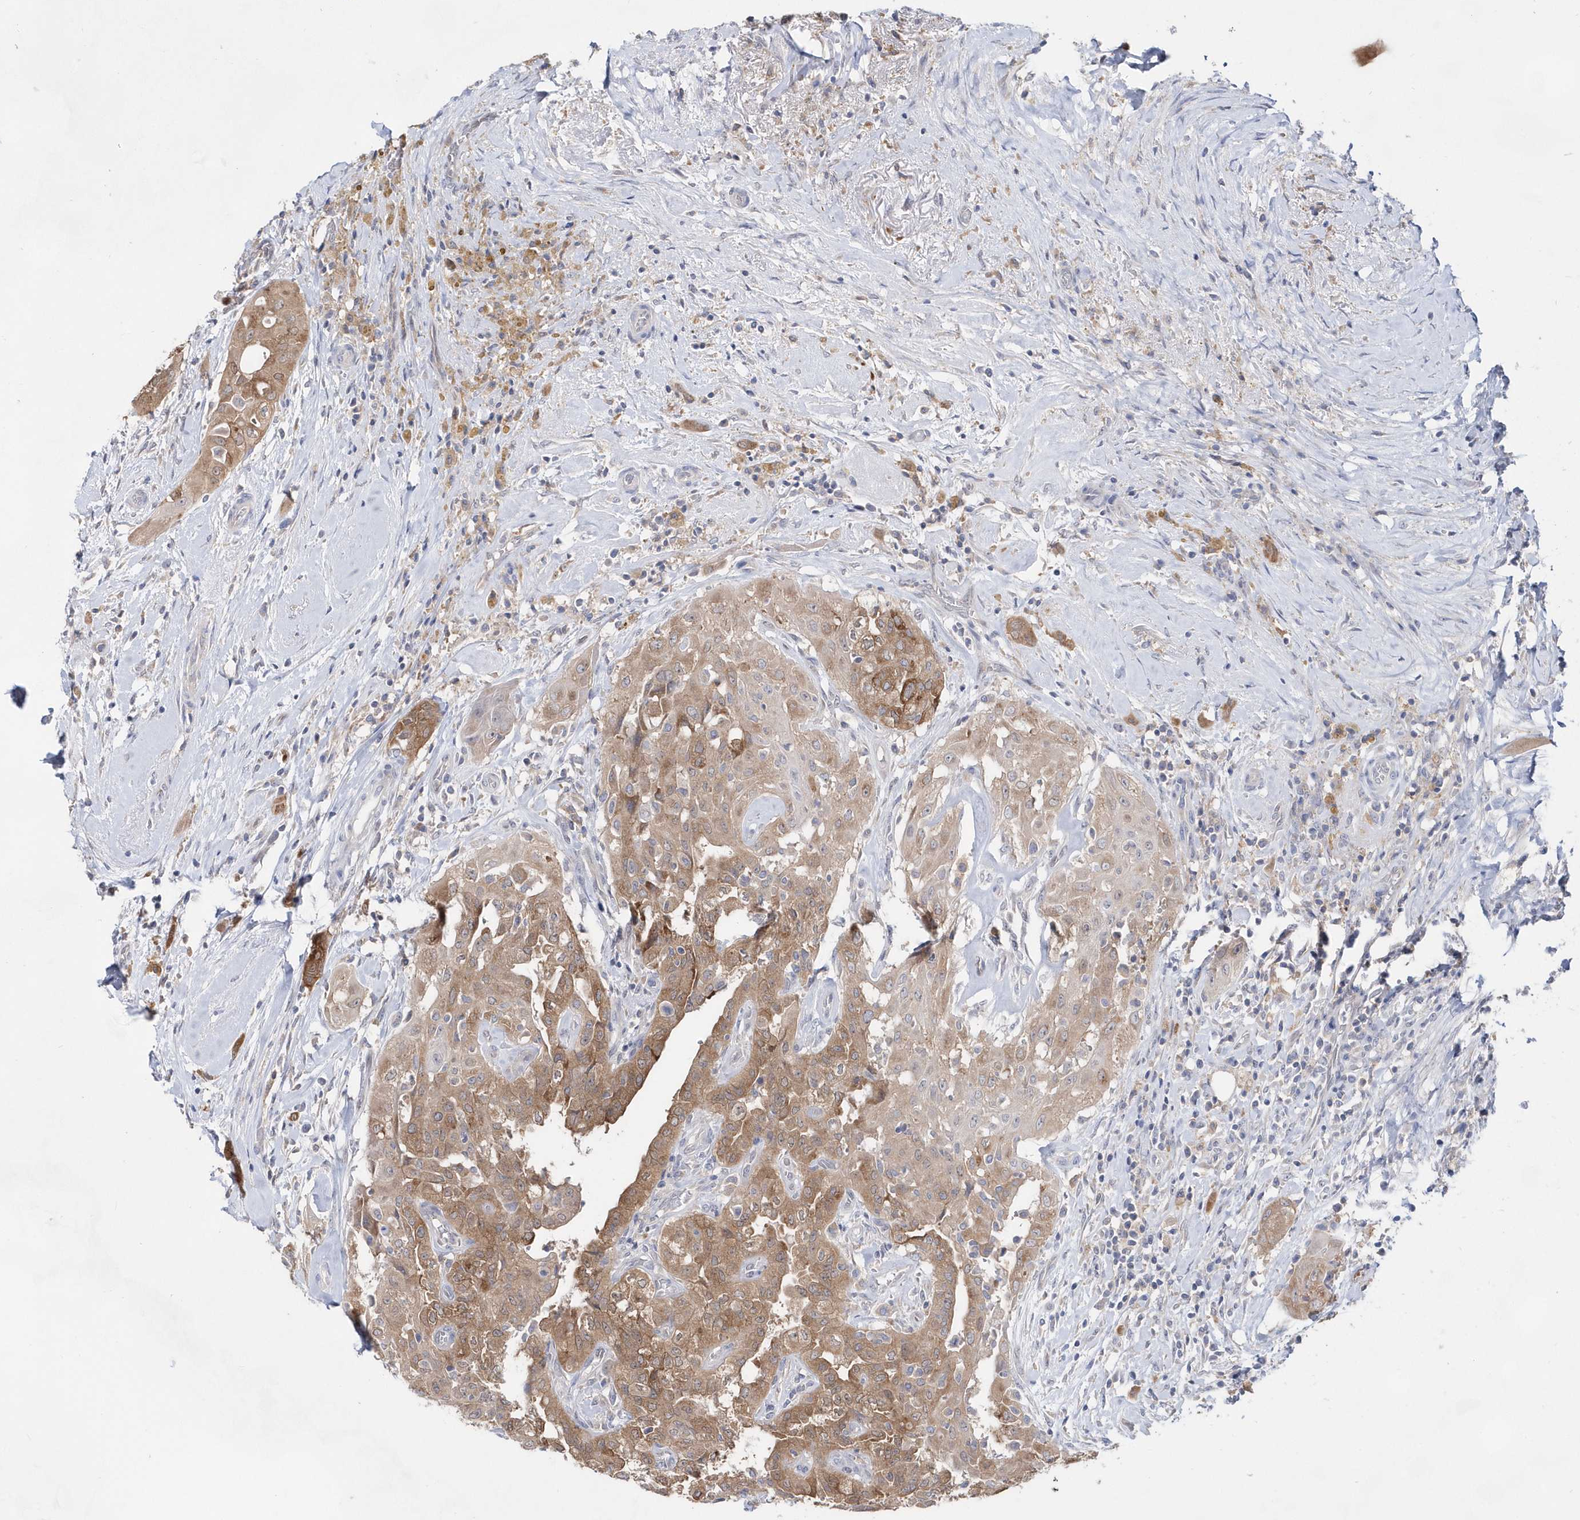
{"staining": {"intensity": "moderate", "quantity": ">75%", "location": "cytoplasmic/membranous"}, "tissue": "thyroid cancer", "cell_type": "Tumor cells", "image_type": "cancer", "snomed": [{"axis": "morphology", "description": "Papillary adenocarcinoma, NOS"}, {"axis": "topography", "description": "Thyroid gland"}], "caption": "This photomicrograph exhibits thyroid cancer (papillary adenocarcinoma) stained with immunohistochemistry (IHC) to label a protein in brown. The cytoplasmic/membranous of tumor cells show moderate positivity for the protein. Nuclei are counter-stained blue.", "gene": "BDH2", "patient": {"sex": "female", "age": 59}}